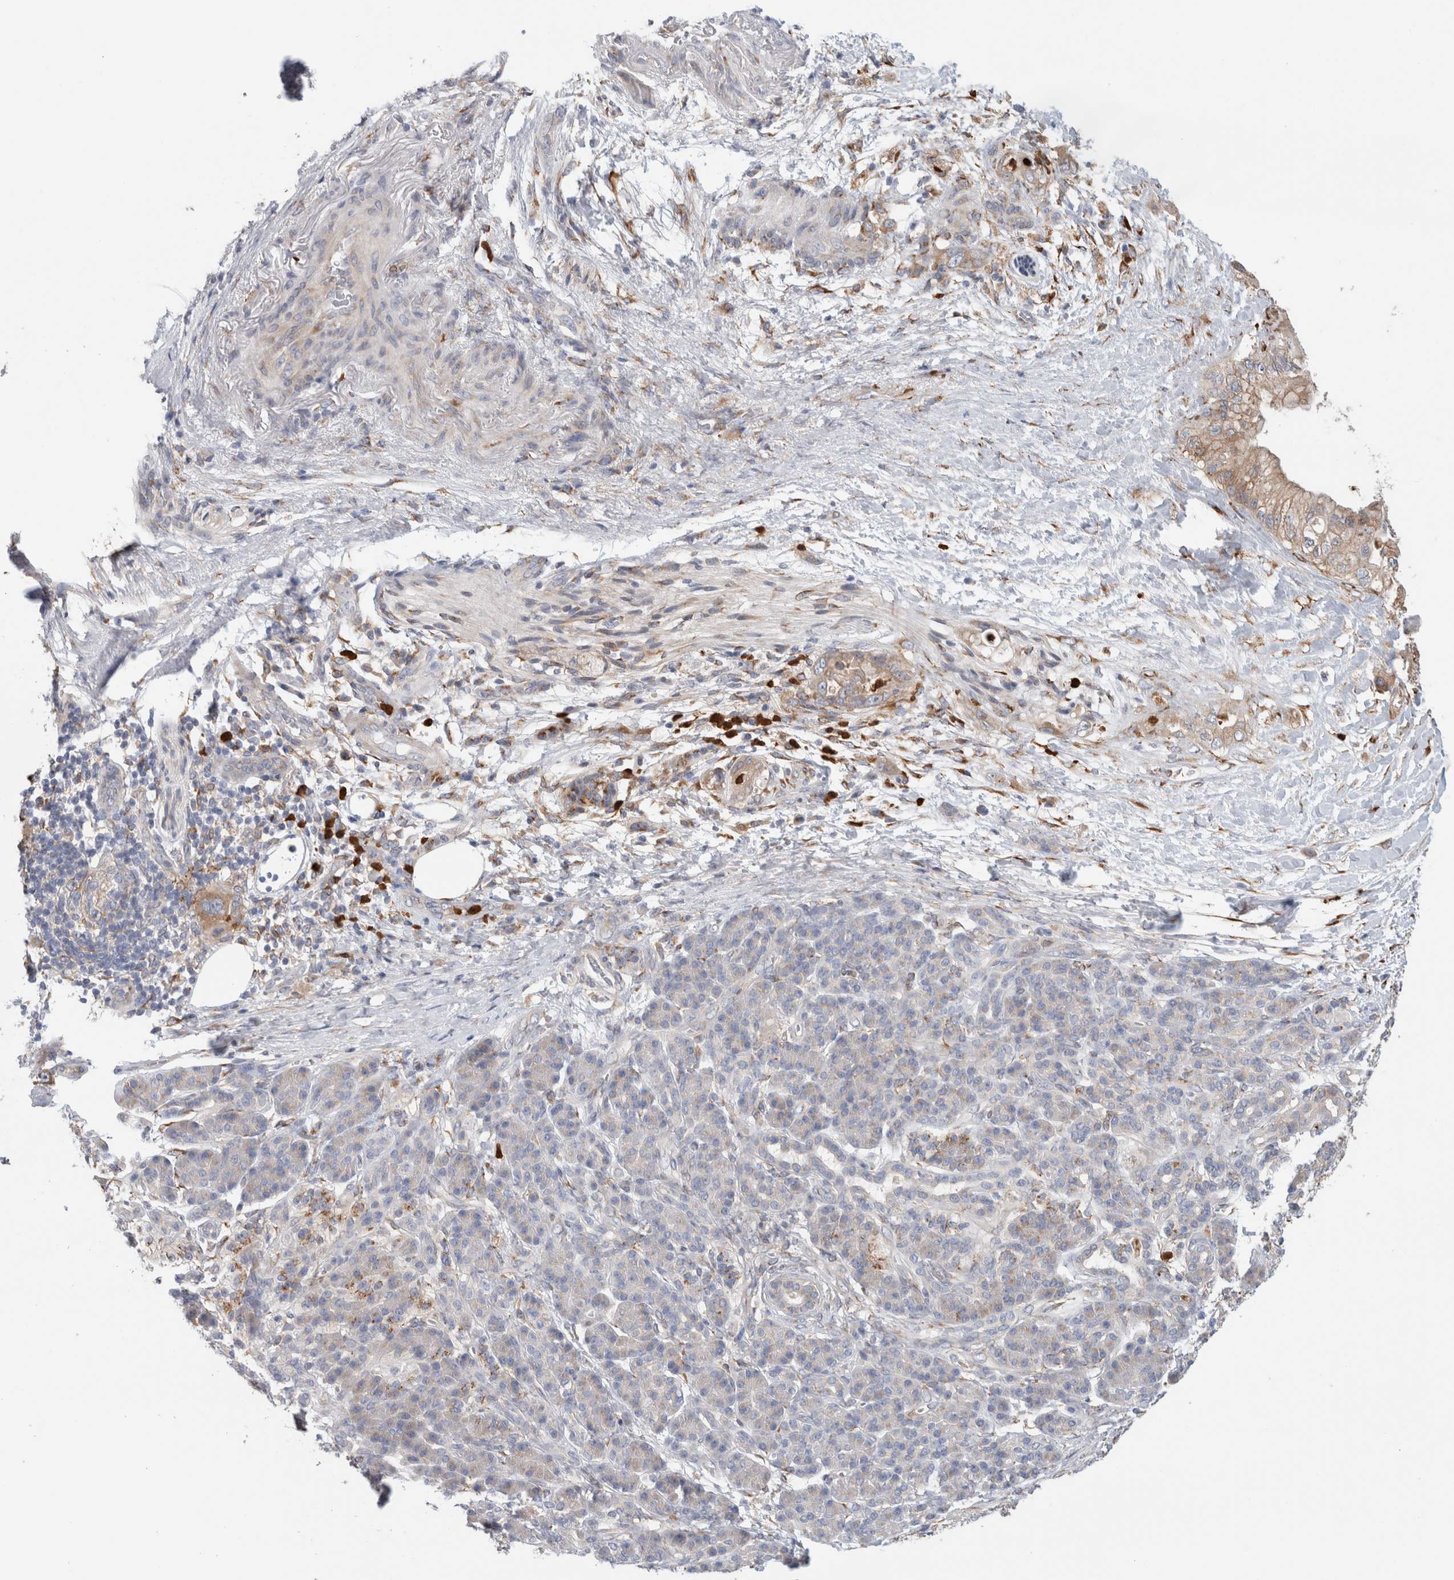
{"staining": {"intensity": "weak", "quantity": "25%-75%", "location": "cytoplasmic/membranous"}, "tissue": "pancreatic cancer", "cell_type": "Tumor cells", "image_type": "cancer", "snomed": [{"axis": "morphology", "description": "Adenocarcinoma, NOS"}, {"axis": "topography", "description": "Pancreas"}], "caption": "IHC photomicrograph of neoplastic tissue: human pancreatic cancer (adenocarcinoma) stained using immunohistochemistry displays low levels of weak protein expression localized specifically in the cytoplasmic/membranous of tumor cells, appearing as a cytoplasmic/membranous brown color.", "gene": "P4HA1", "patient": {"sex": "male", "age": 59}}